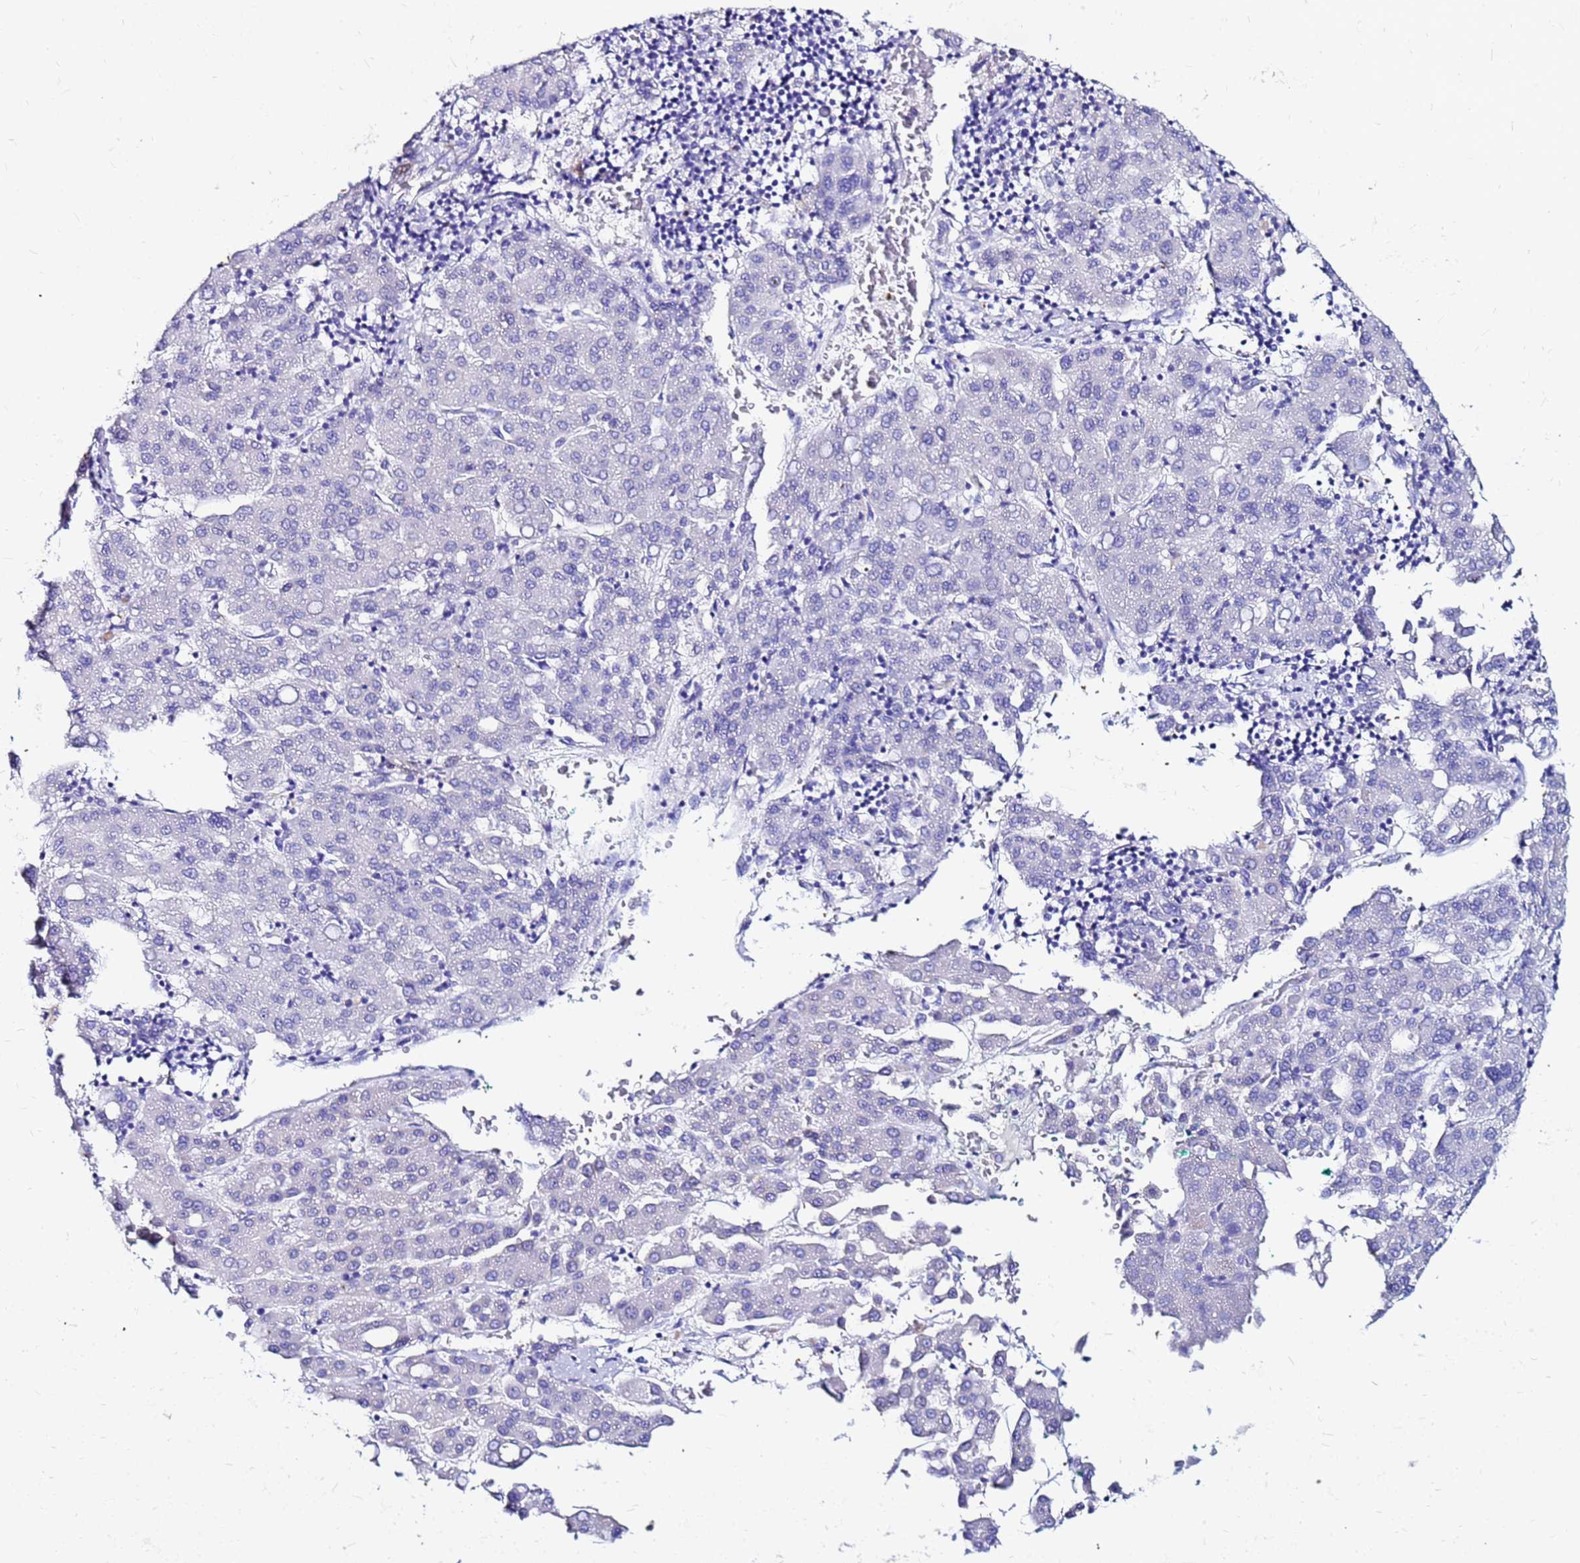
{"staining": {"intensity": "negative", "quantity": "none", "location": "none"}, "tissue": "liver cancer", "cell_type": "Tumor cells", "image_type": "cancer", "snomed": [{"axis": "morphology", "description": "Carcinoma, Hepatocellular, NOS"}, {"axis": "topography", "description": "Liver"}], "caption": "Photomicrograph shows no significant protein expression in tumor cells of liver hepatocellular carcinoma.", "gene": "PPP1R14C", "patient": {"sex": "male", "age": 65}}